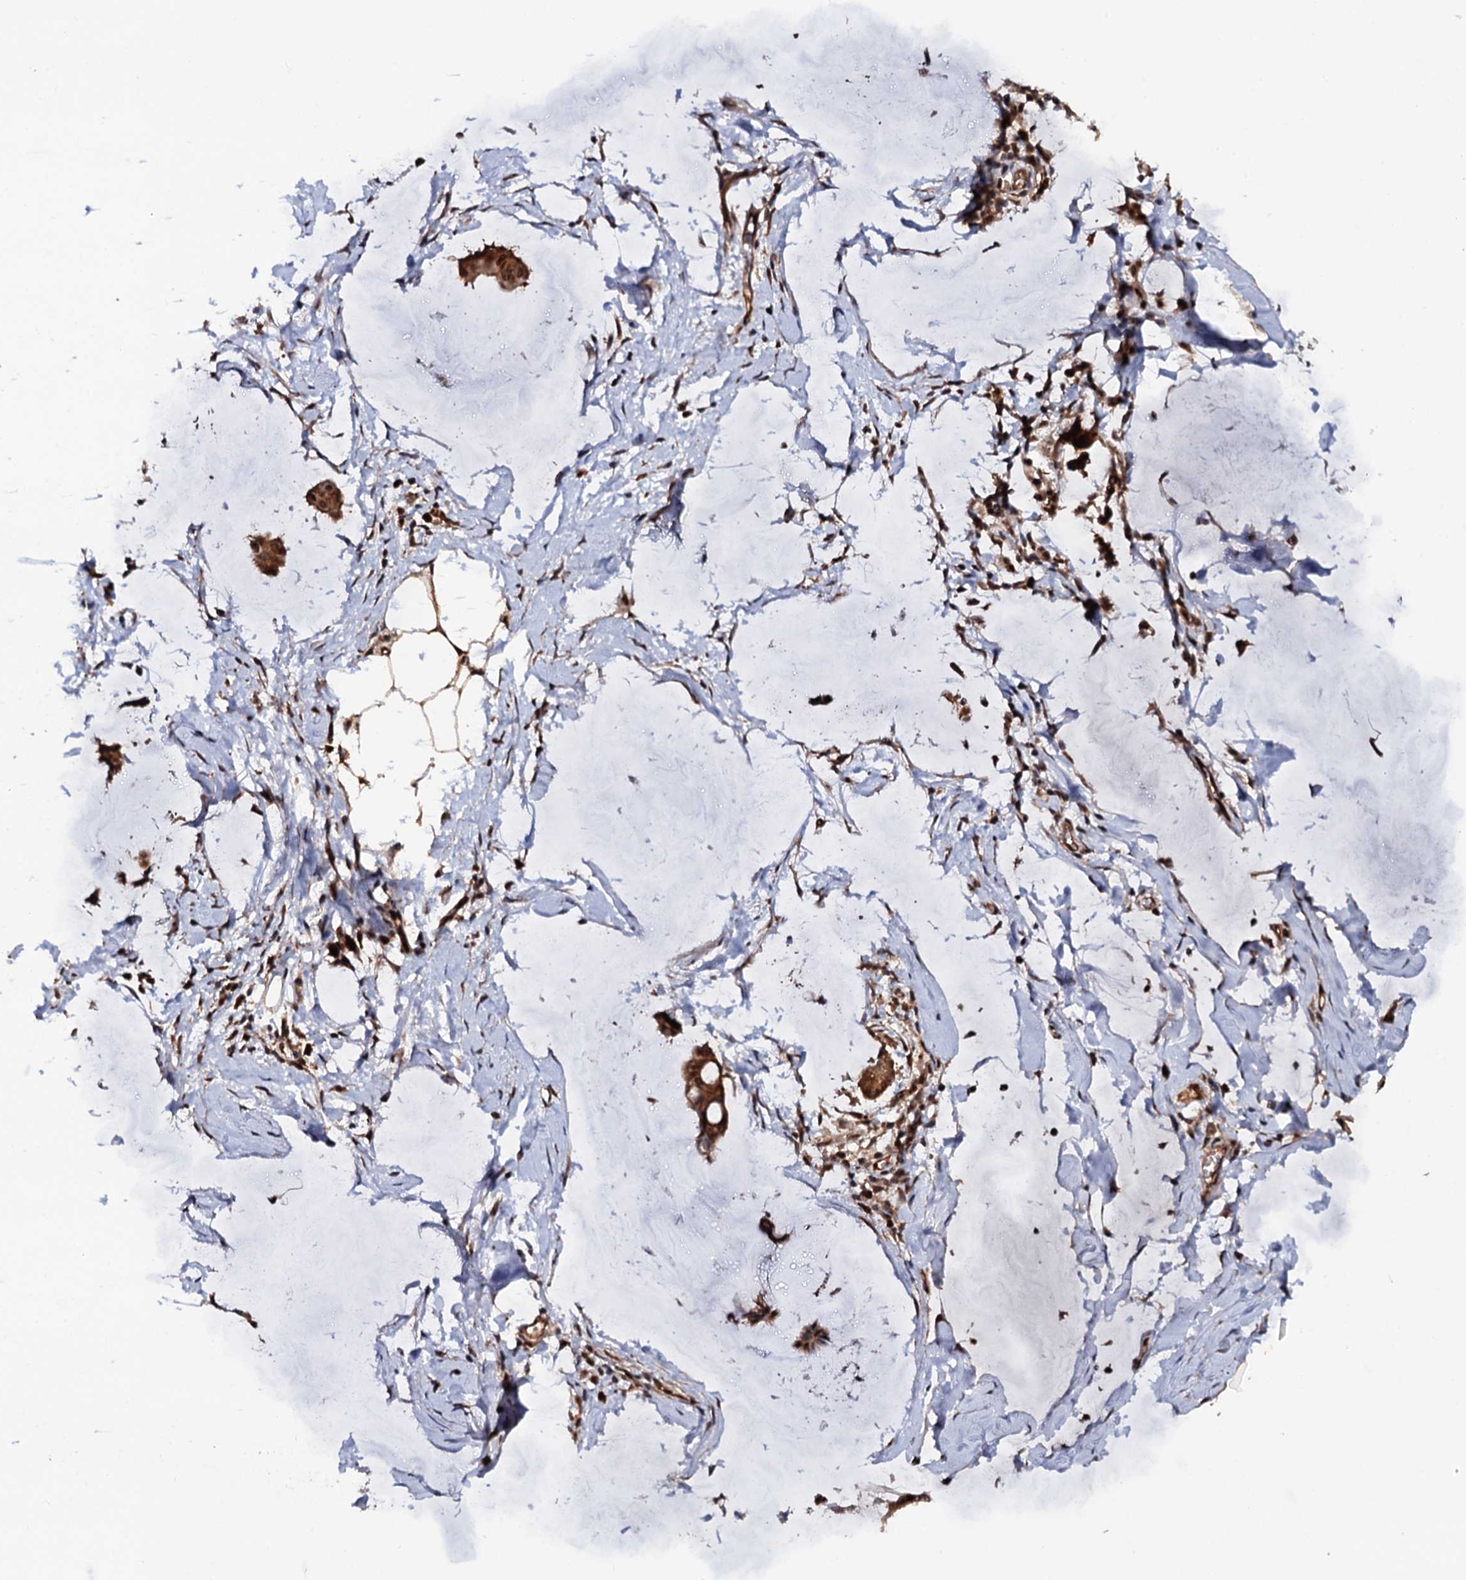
{"staining": {"intensity": "strong", "quantity": ">75%", "location": "cytoplasmic/membranous,nuclear"}, "tissue": "ovarian cancer", "cell_type": "Tumor cells", "image_type": "cancer", "snomed": [{"axis": "morphology", "description": "Cystadenocarcinoma, mucinous, NOS"}, {"axis": "topography", "description": "Ovary"}], "caption": "Immunohistochemistry micrograph of neoplastic tissue: human ovarian cancer stained using immunohistochemistry (IHC) exhibits high levels of strong protein expression localized specifically in the cytoplasmic/membranous and nuclear of tumor cells, appearing as a cytoplasmic/membranous and nuclear brown color.", "gene": "CDC23", "patient": {"sex": "female", "age": 73}}